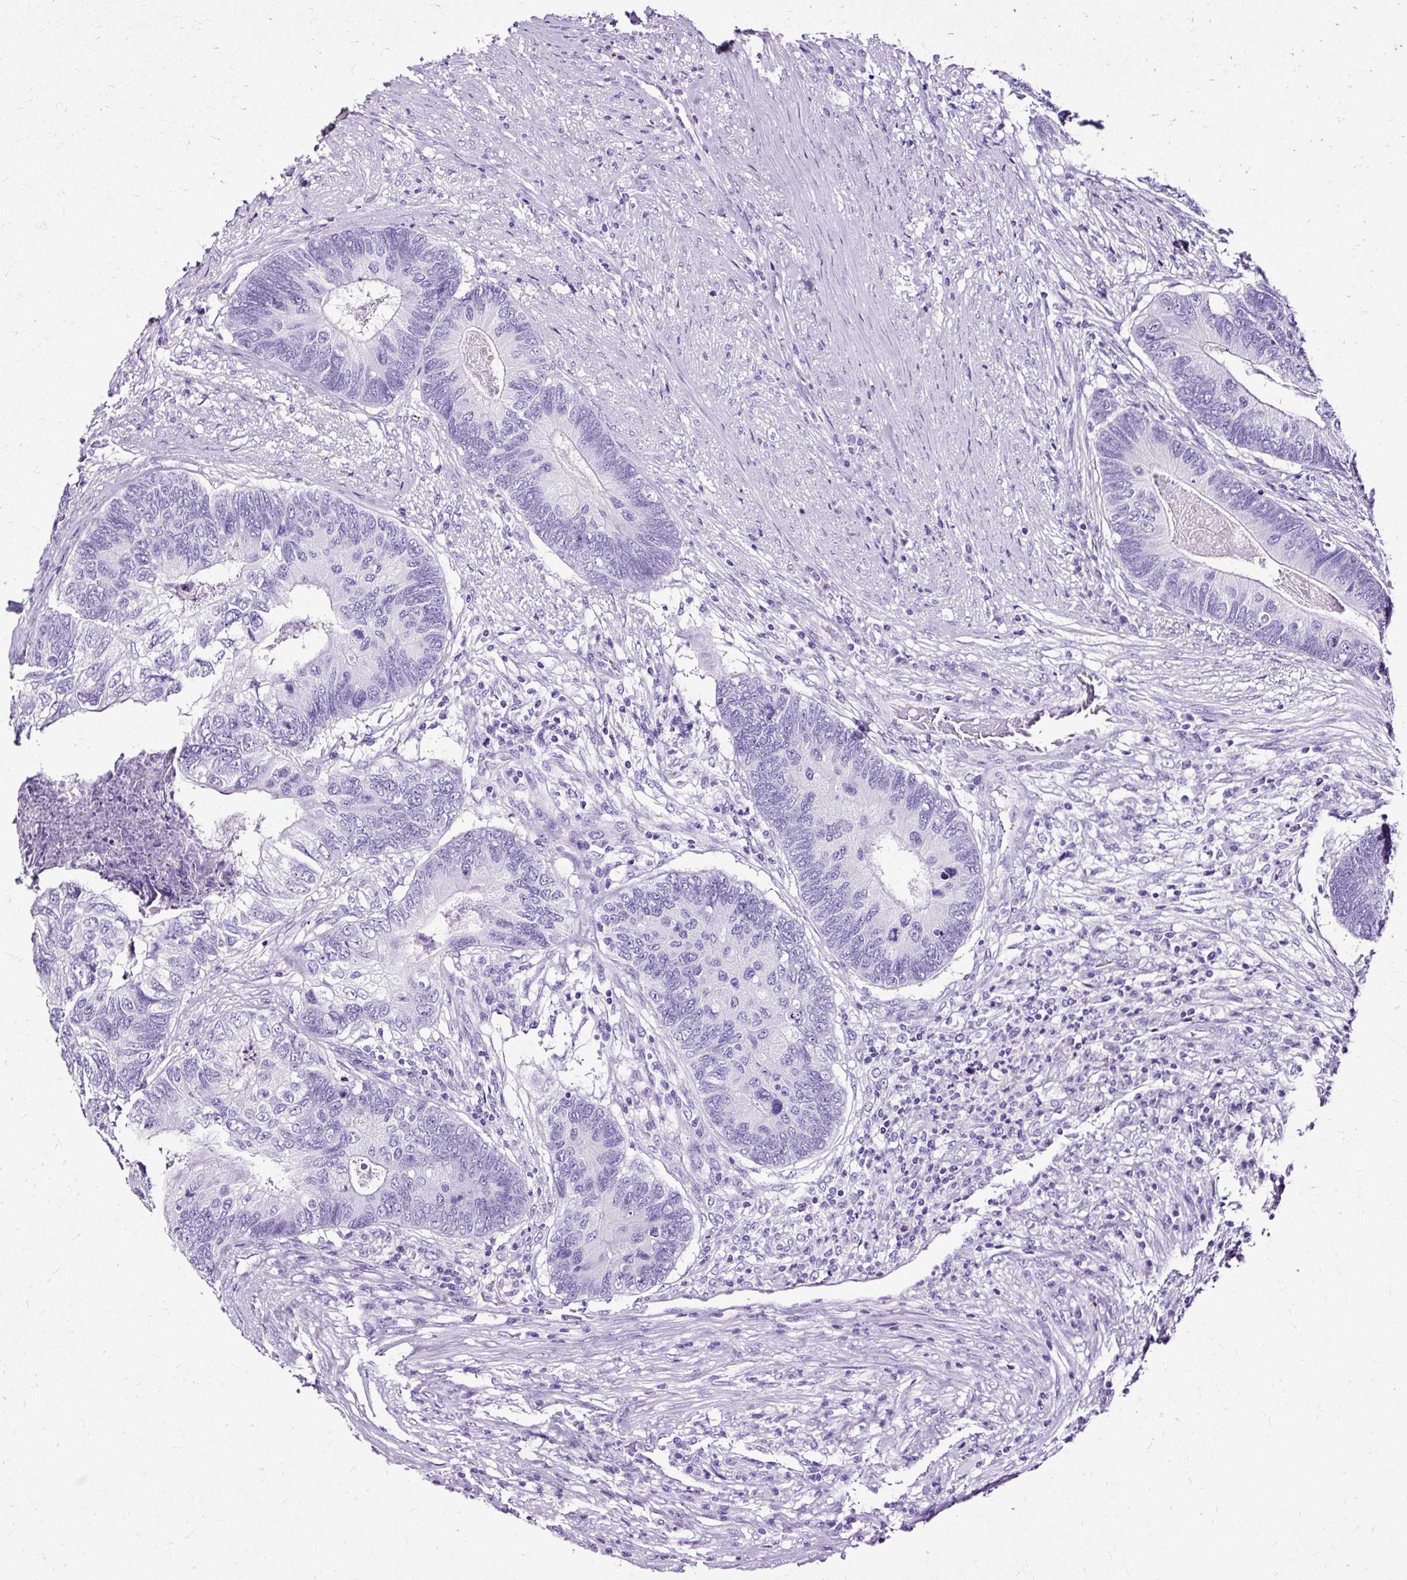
{"staining": {"intensity": "negative", "quantity": "none", "location": "none"}, "tissue": "colorectal cancer", "cell_type": "Tumor cells", "image_type": "cancer", "snomed": [{"axis": "morphology", "description": "Adenocarcinoma, NOS"}, {"axis": "topography", "description": "Colon"}], "caption": "The immunohistochemistry histopathology image has no significant staining in tumor cells of colorectal adenocarcinoma tissue.", "gene": "SLC8A2", "patient": {"sex": "female", "age": 67}}